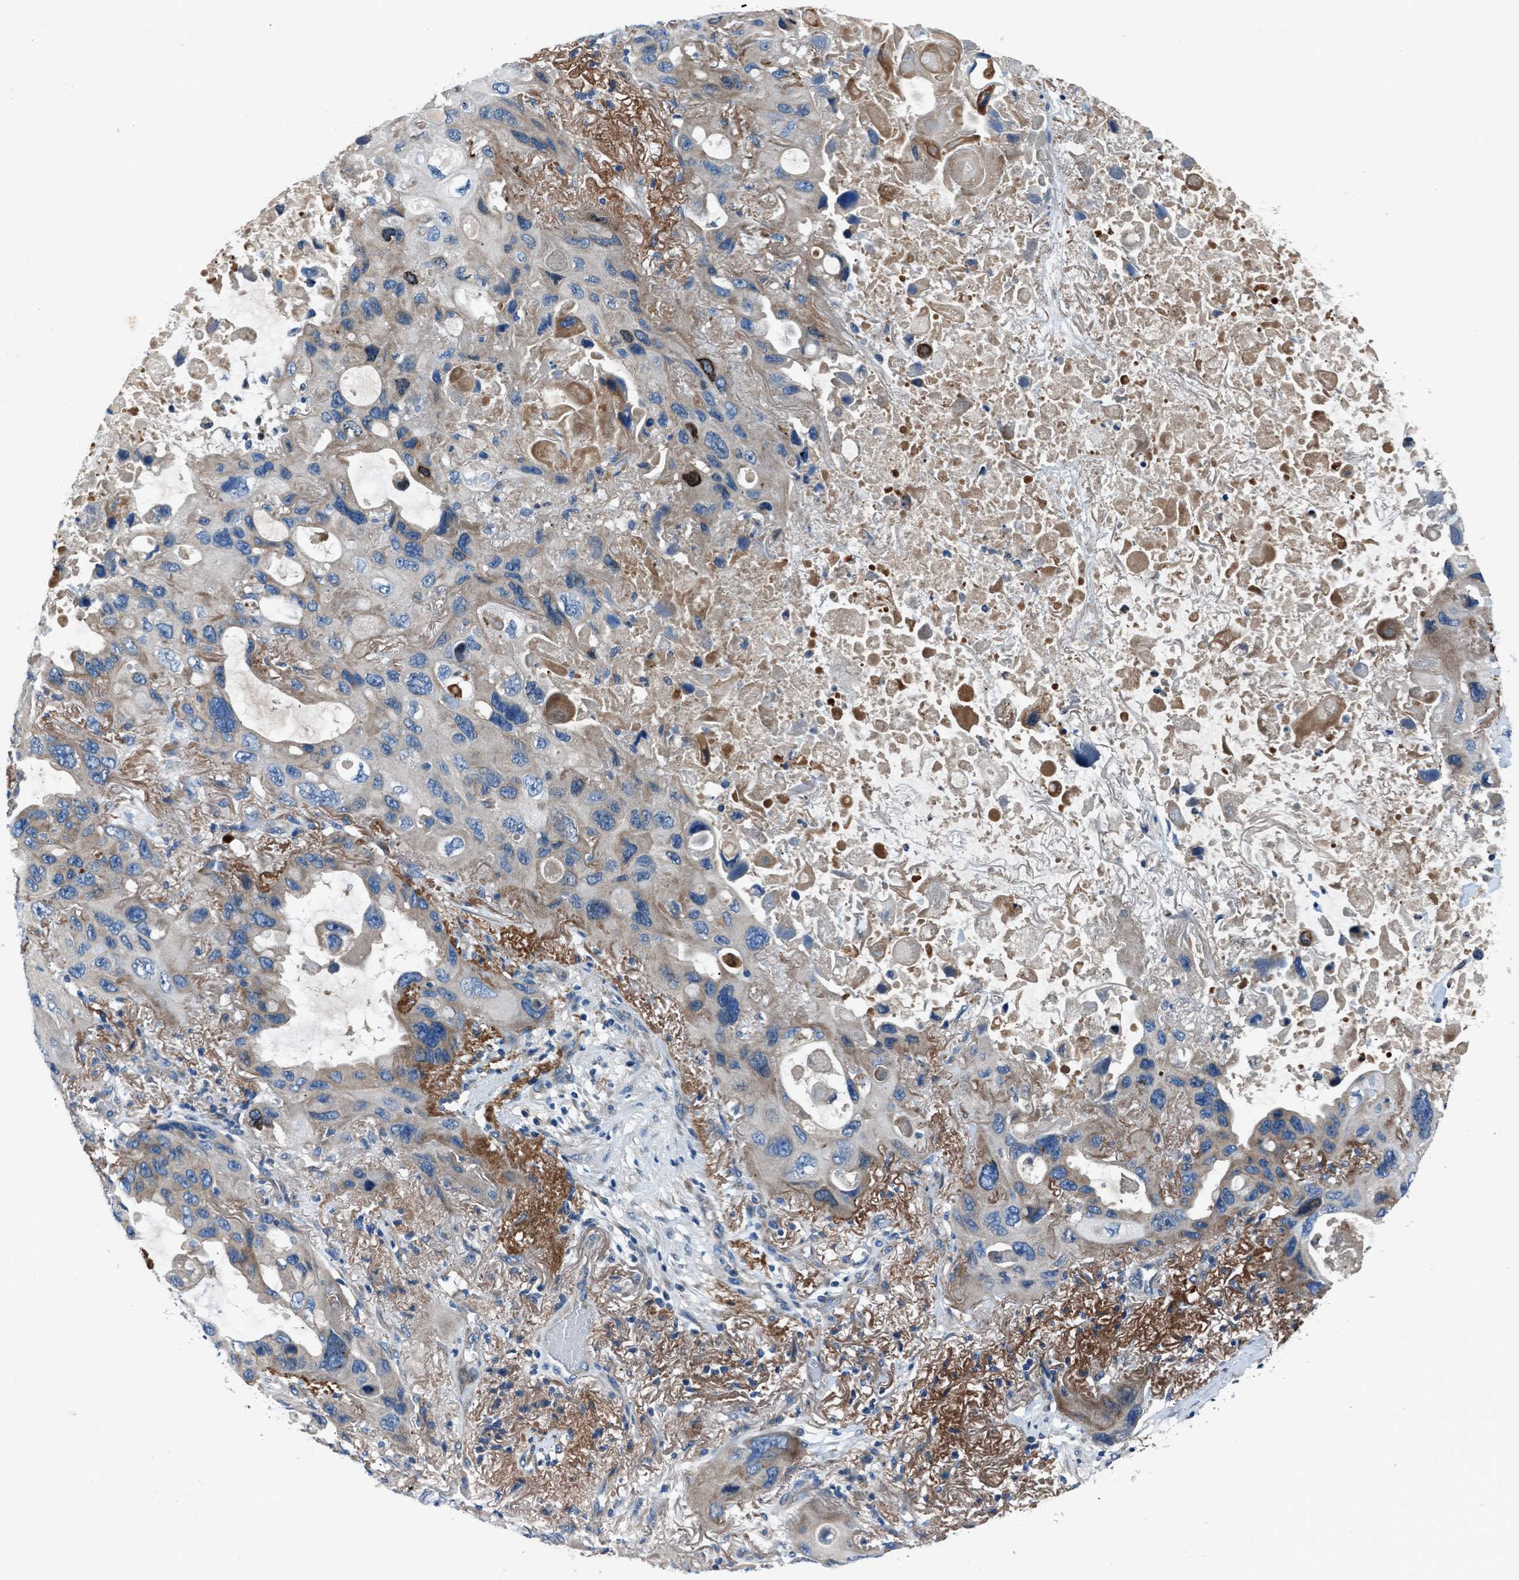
{"staining": {"intensity": "weak", "quantity": "25%-75%", "location": "cytoplasmic/membranous"}, "tissue": "lung cancer", "cell_type": "Tumor cells", "image_type": "cancer", "snomed": [{"axis": "morphology", "description": "Squamous cell carcinoma, NOS"}, {"axis": "topography", "description": "Lung"}], "caption": "Lung squamous cell carcinoma was stained to show a protein in brown. There is low levels of weak cytoplasmic/membranous positivity in approximately 25%-75% of tumor cells. The protein of interest is stained brown, and the nuclei are stained in blue (DAB (3,3'-diaminobenzidine) IHC with brightfield microscopy, high magnification).", "gene": "SLC38A6", "patient": {"sex": "female", "age": 73}}